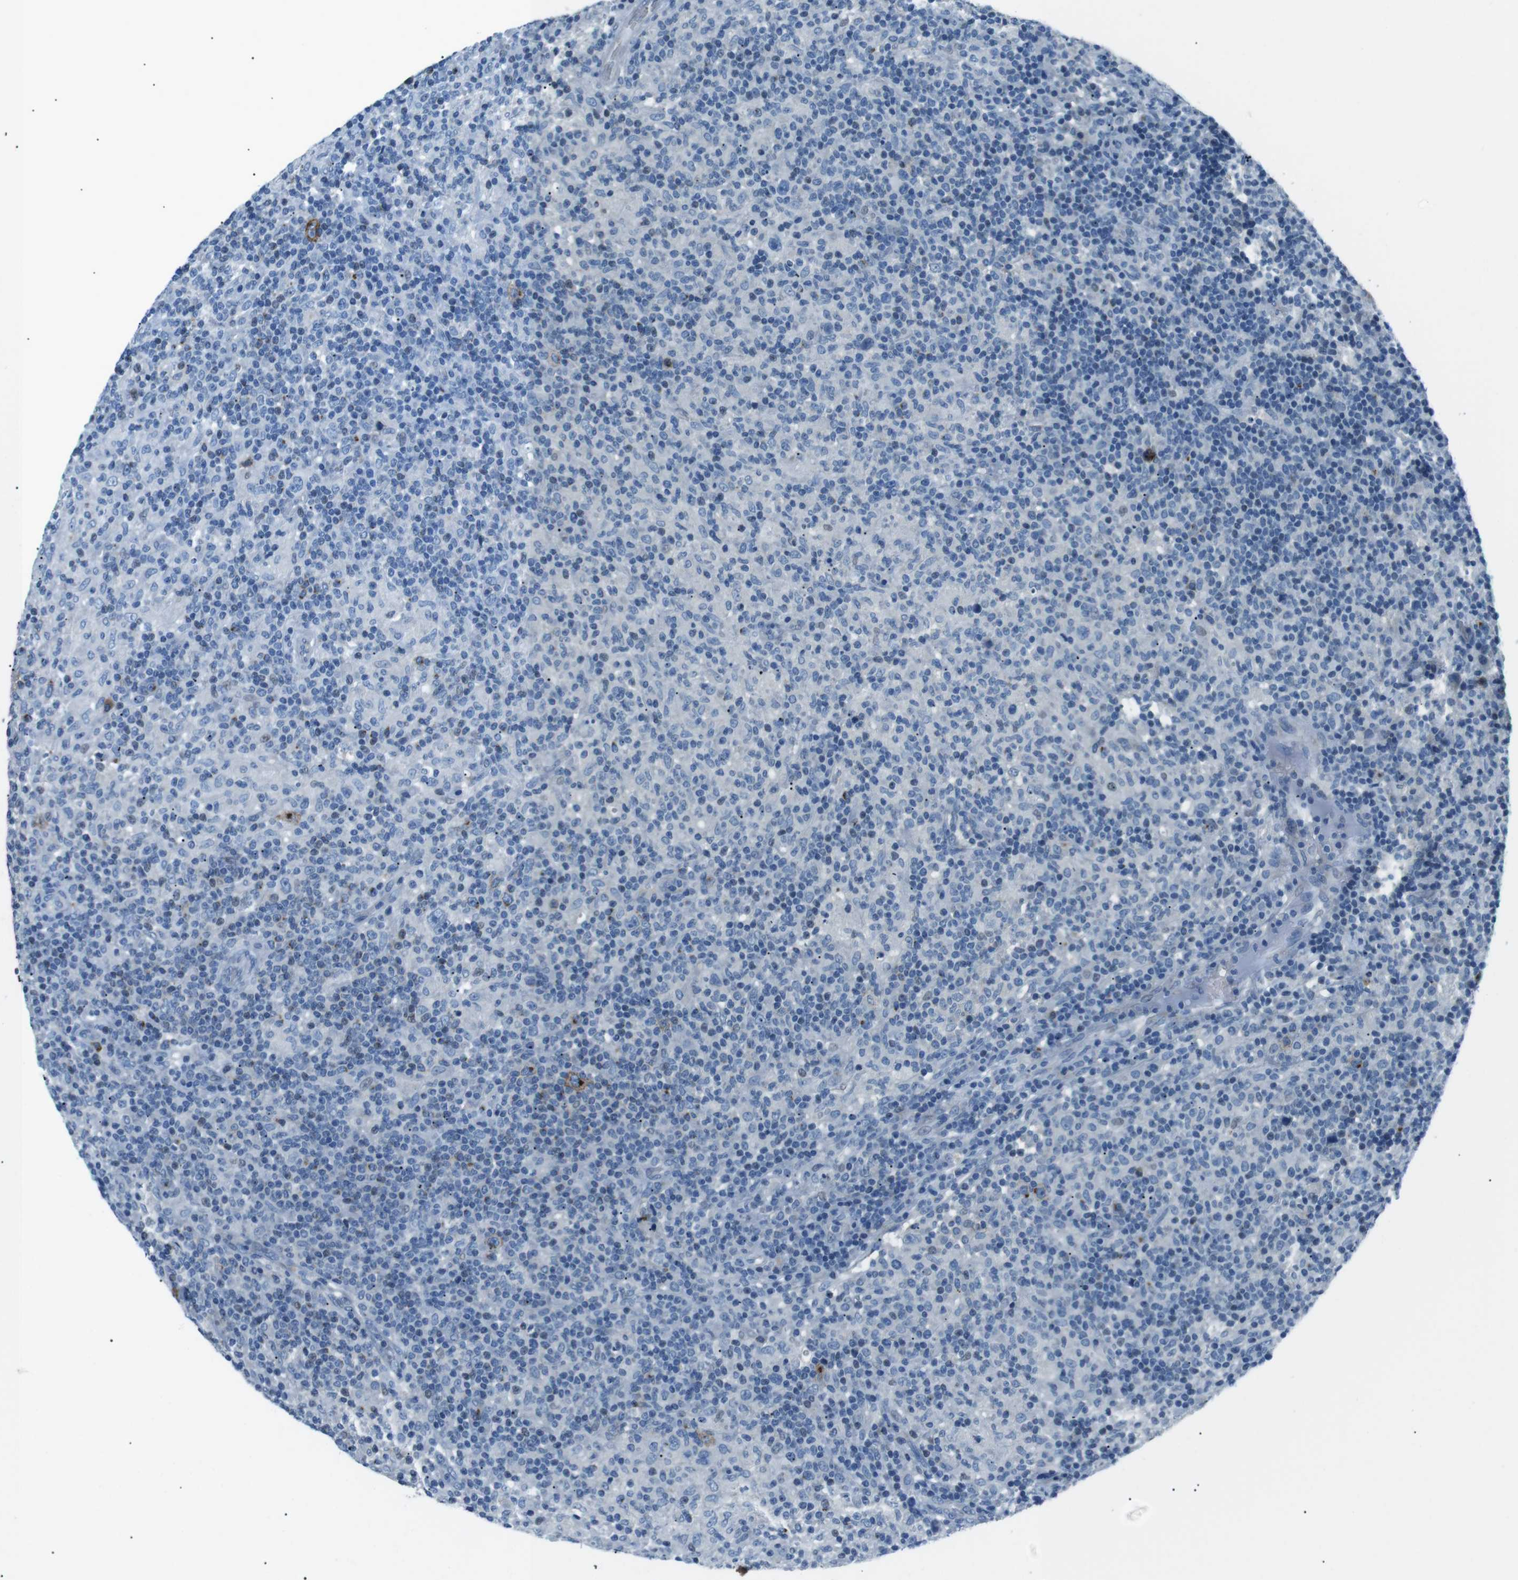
{"staining": {"intensity": "negative", "quantity": "none", "location": "none"}, "tissue": "lymphoma", "cell_type": "Tumor cells", "image_type": "cancer", "snomed": [{"axis": "morphology", "description": "Hodgkin's disease, NOS"}, {"axis": "topography", "description": "Lymph node"}], "caption": "Immunohistochemical staining of lymphoma displays no significant expression in tumor cells. Brightfield microscopy of IHC stained with DAB (brown) and hematoxylin (blue), captured at high magnification.", "gene": "ST6GAL1", "patient": {"sex": "male", "age": 70}}